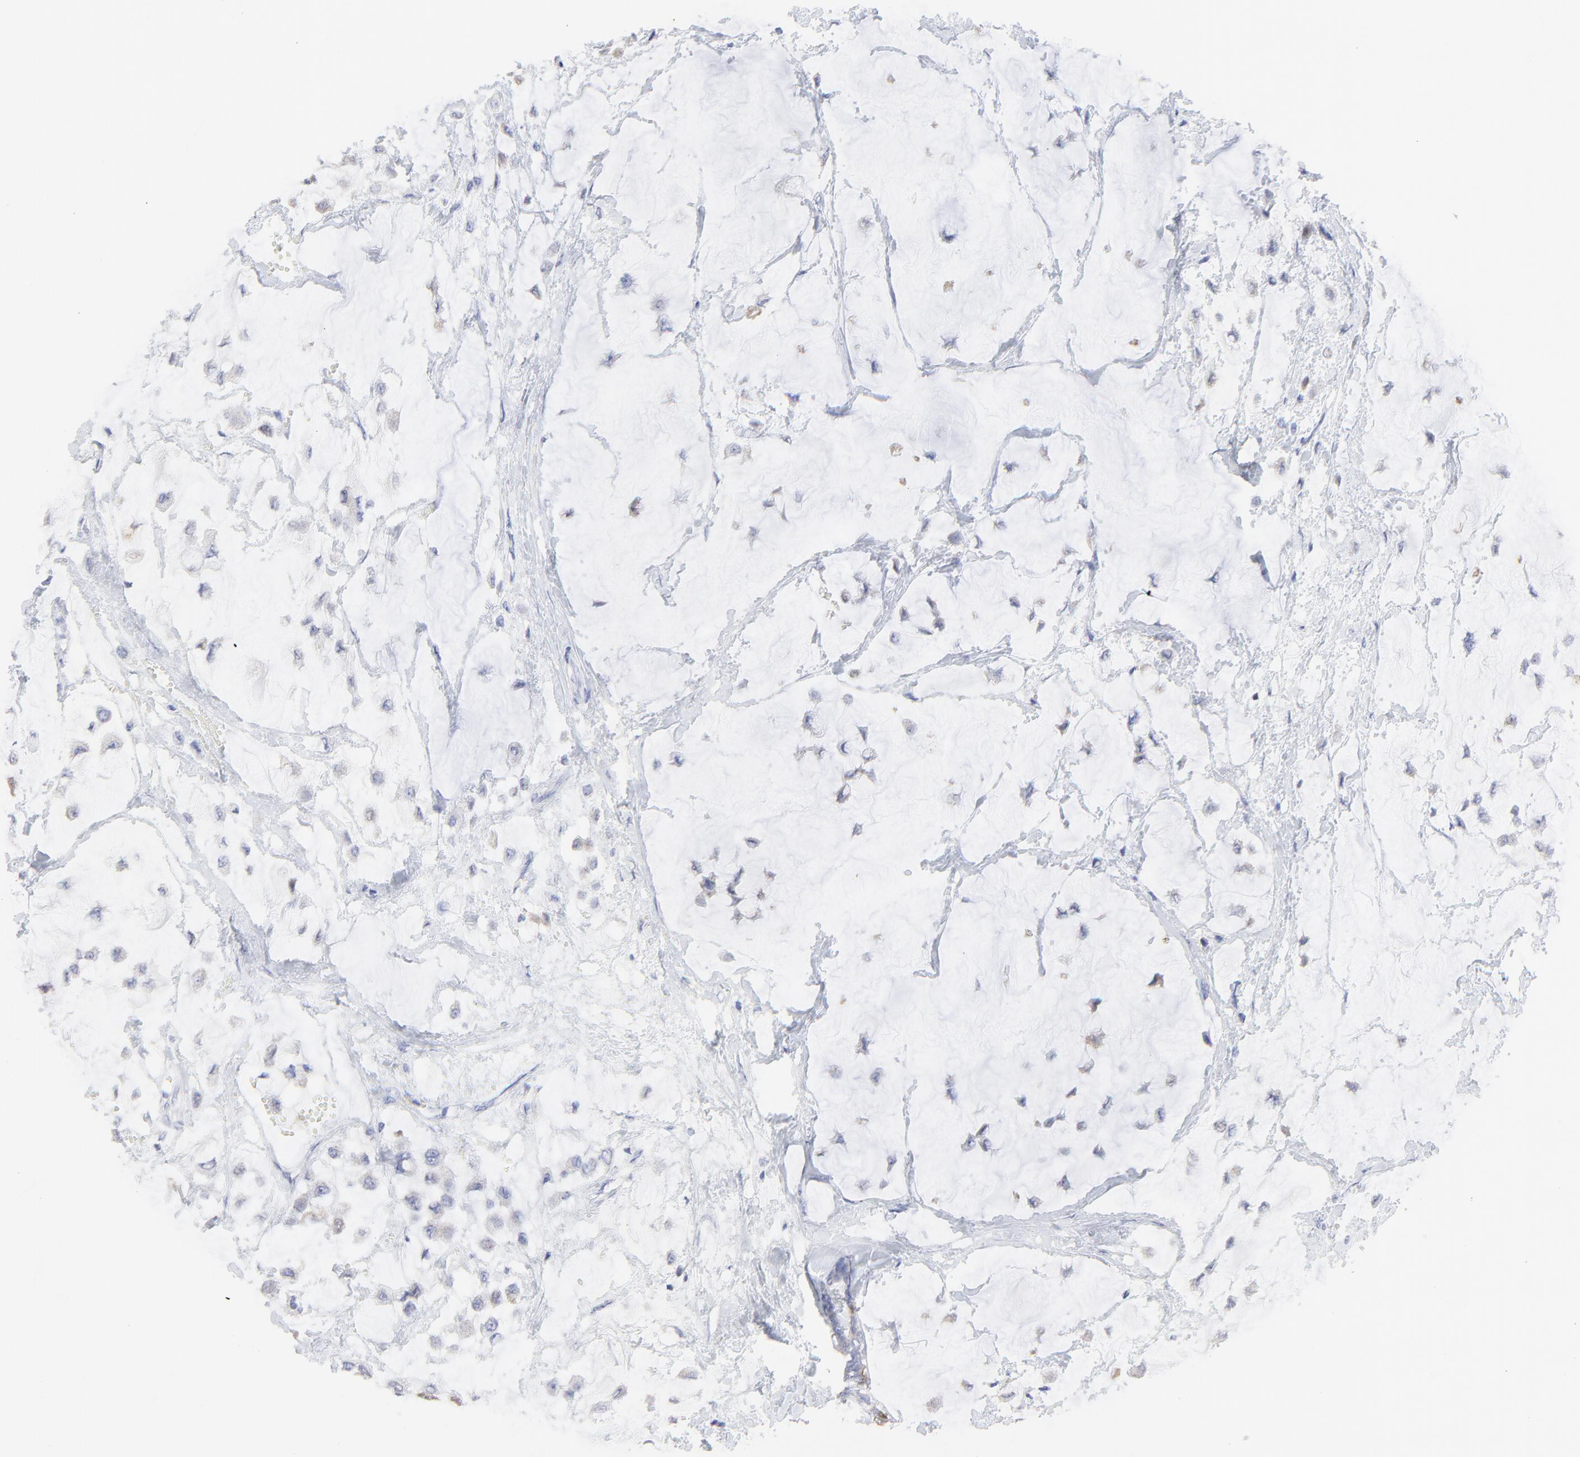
{"staining": {"intensity": "weak", "quantity": "25%-75%", "location": "cytoplasmic/membranous"}, "tissue": "breast cancer", "cell_type": "Tumor cells", "image_type": "cancer", "snomed": [{"axis": "morphology", "description": "Lobular carcinoma"}, {"axis": "topography", "description": "Breast"}], "caption": "The image demonstrates immunohistochemical staining of breast cancer (lobular carcinoma). There is weak cytoplasmic/membranous positivity is appreciated in about 25%-75% of tumor cells.", "gene": "NCAPH", "patient": {"sex": "female", "age": 85}}